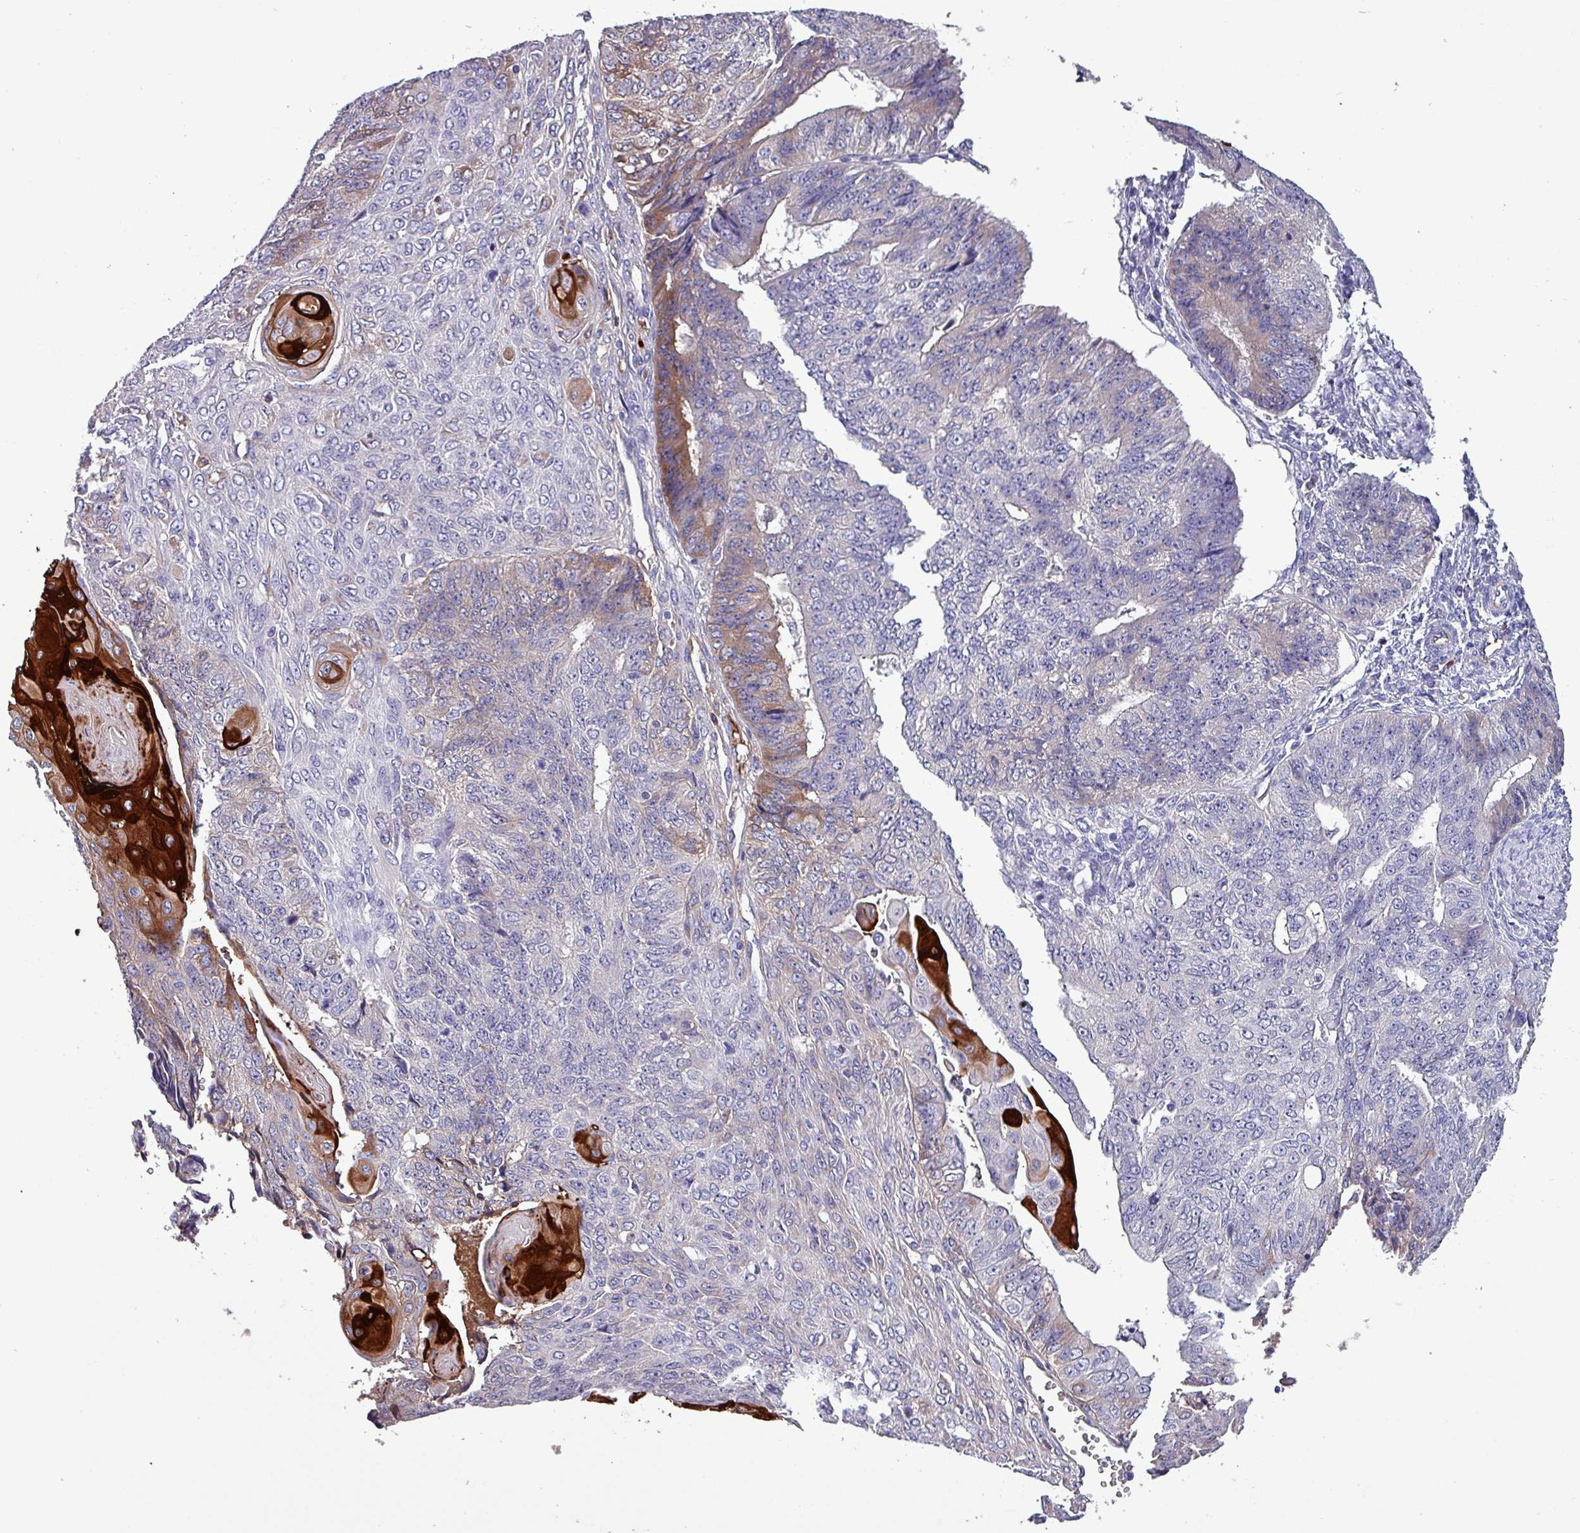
{"staining": {"intensity": "strong", "quantity": "<25%", "location": "cytoplasmic/membranous"}, "tissue": "endometrial cancer", "cell_type": "Tumor cells", "image_type": "cancer", "snomed": [{"axis": "morphology", "description": "Adenocarcinoma, NOS"}, {"axis": "topography", "description": "Endometrium"}], "caption": "DAB (3,3'-diaminobenzidine) immunohistochemical staining of adenocarcinoma (endometrial) exhibits strong cytoplasmic/membranous protein expression in about <25% of tumor cells. The protein of interest is shown in brown color, while the nuclei are stained blue.", "gene": "HP", "patient": {"sex": "female", "age": 32}}